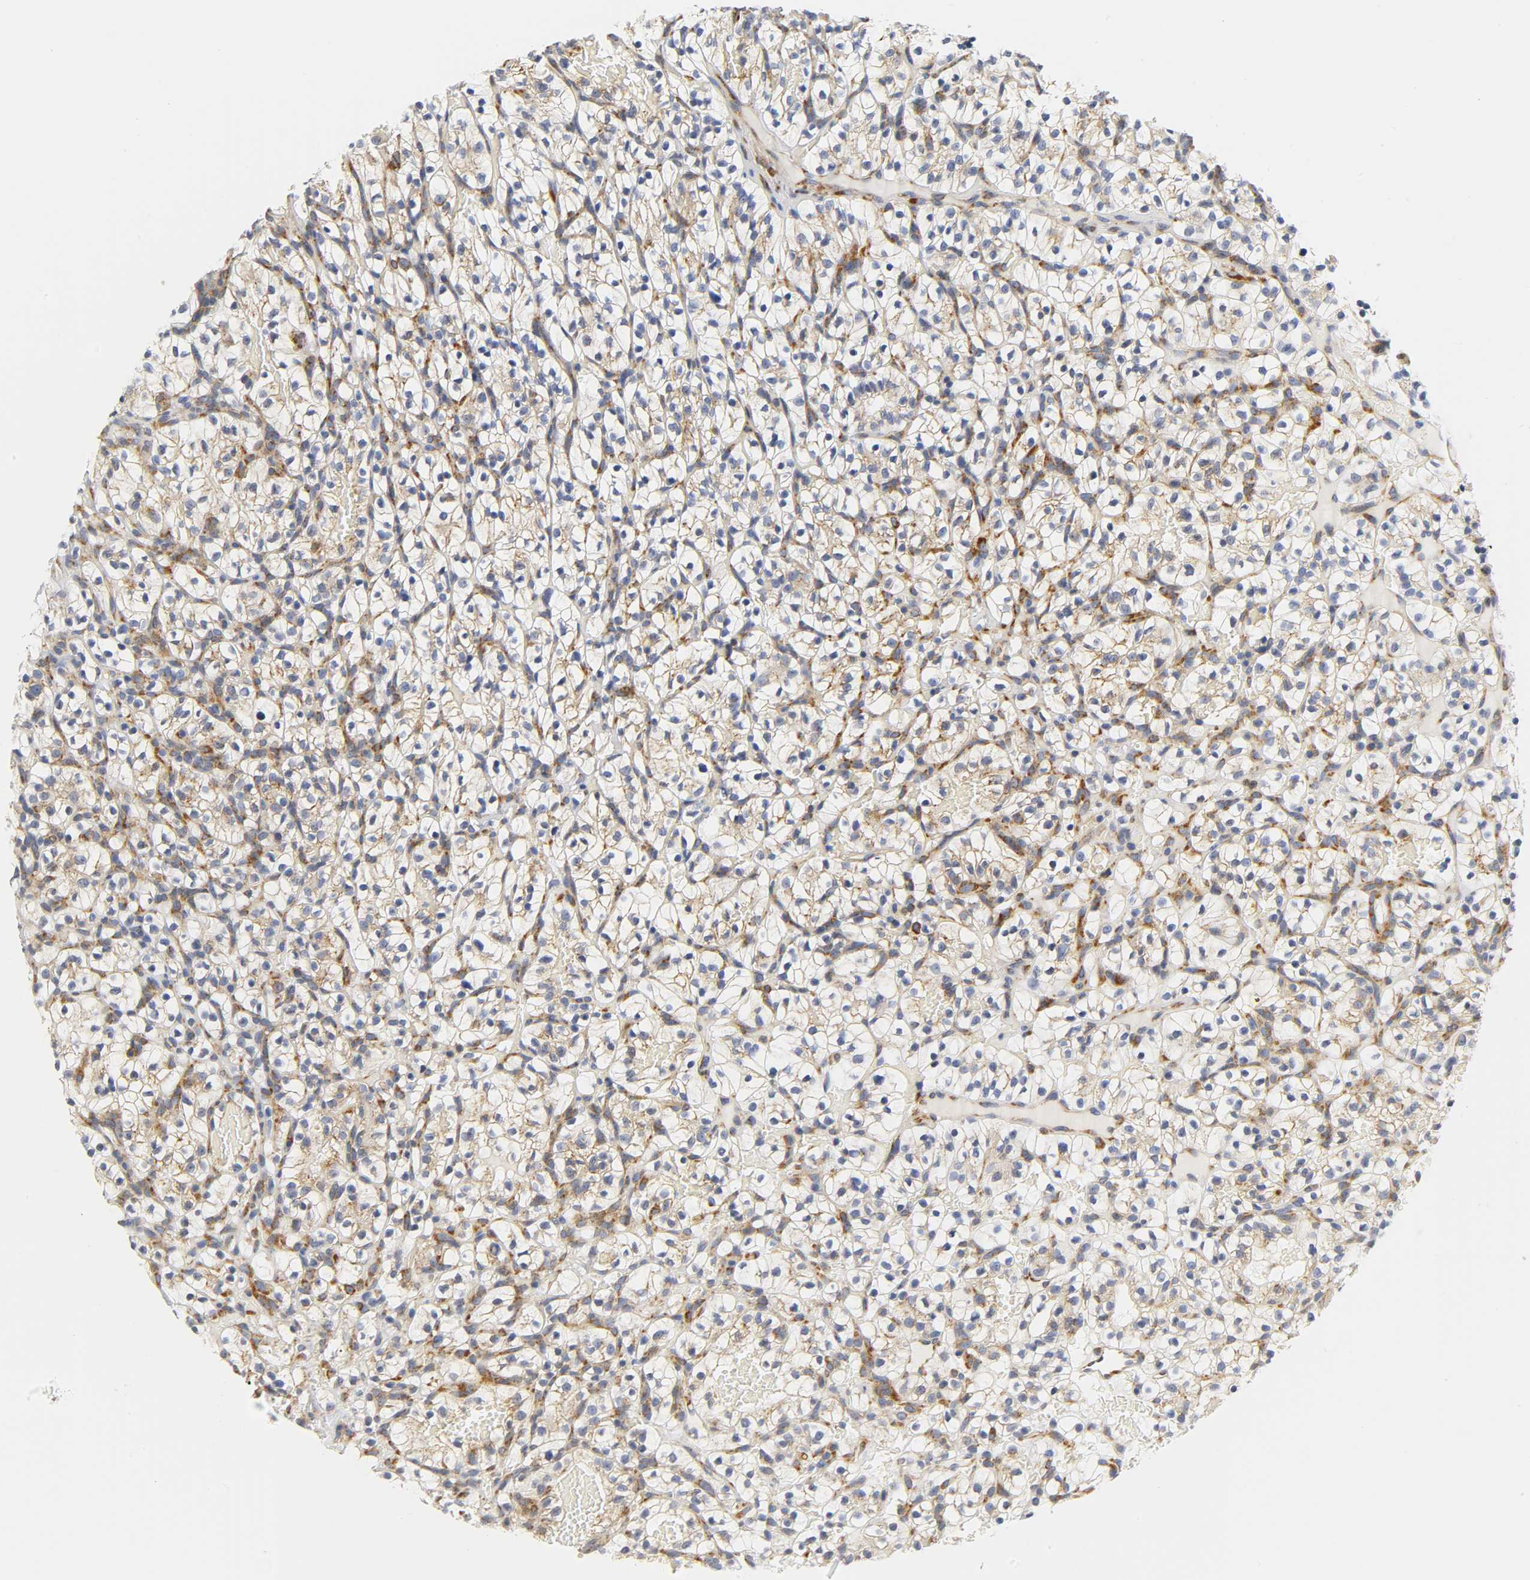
{"staining": {"intensity": "weak", "quantity": "25%-75%", "location": "cytoplasmic/membranous"}, "tissue": "renal cancer", "cell_type": "Tumor cells", "image_type": "cancer", "snomed": [{"axis": "morphology", "description": "Adenocarcinoma, NOS"}, {"axis": "topography", "description": "Kidney"}], "caption": "Renal cancer was stained to show a protein in brown. There is low levels of weak cytoplasmic/membranous expression in approximately 25%-75% of tumor cells.", "gene": "REL", "patient": {"sex": "female", "age": 57}}